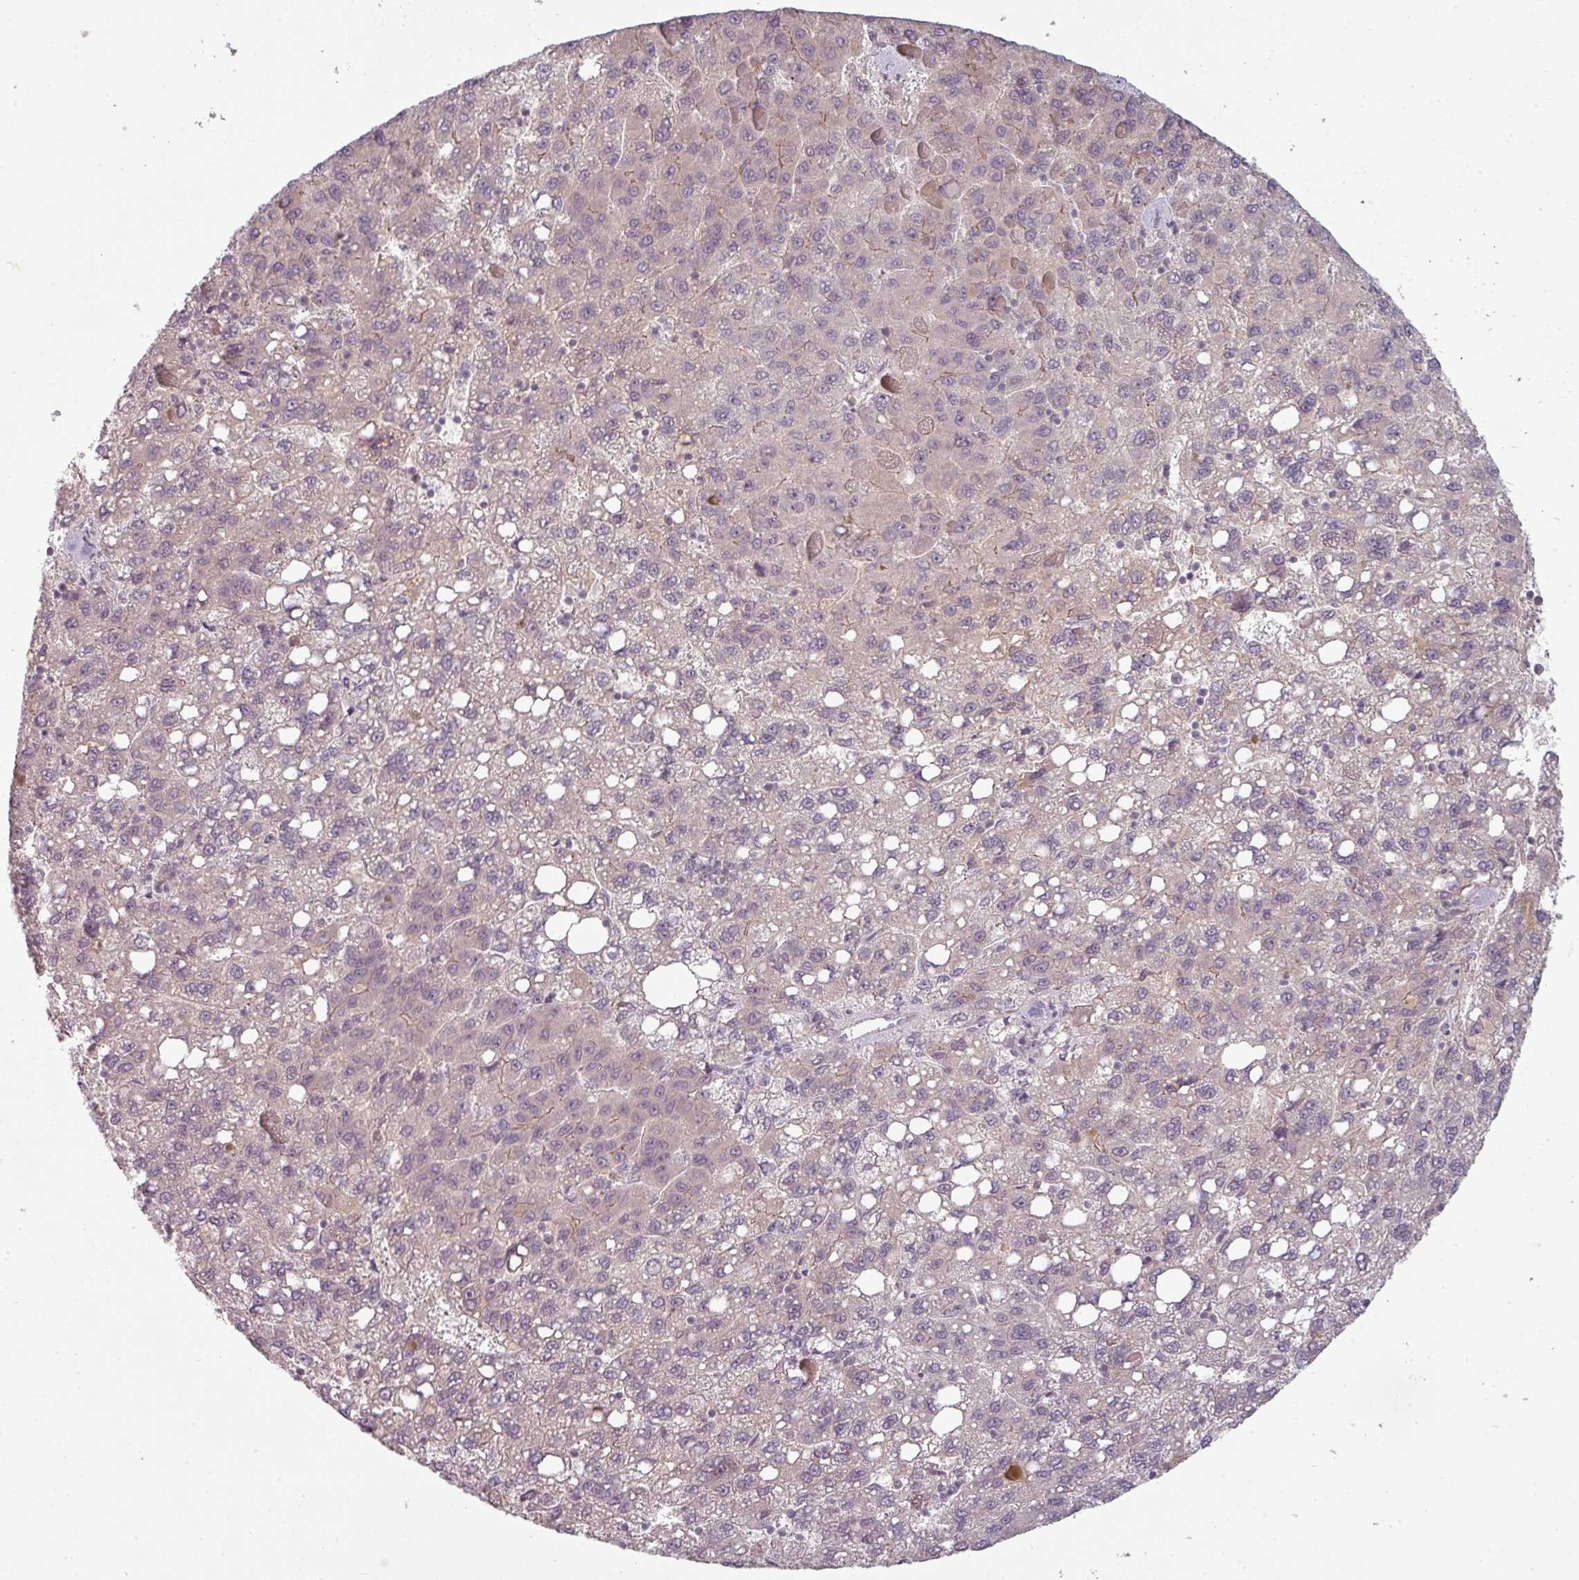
{"staining": {"intensity": "weak", "quantity": "<25%", "location": "cytoplasmic/membranous"}, "tissue": "liver cancer", "cell_type": "Tumor cells", "image_type": "cancer", "snomed": [{"axis": "morphology", "description": "Carcinoma, Hepatocellular, NOS"}, {"axis": "topography", "description": "Liver"}], "caption": "The IHC micrograph has no significant staining in tumor cells of liver hepatocellular carcinoma tissue.", "gene": "SLC16A9", "patient": {"sex": "female", "age": 82}}